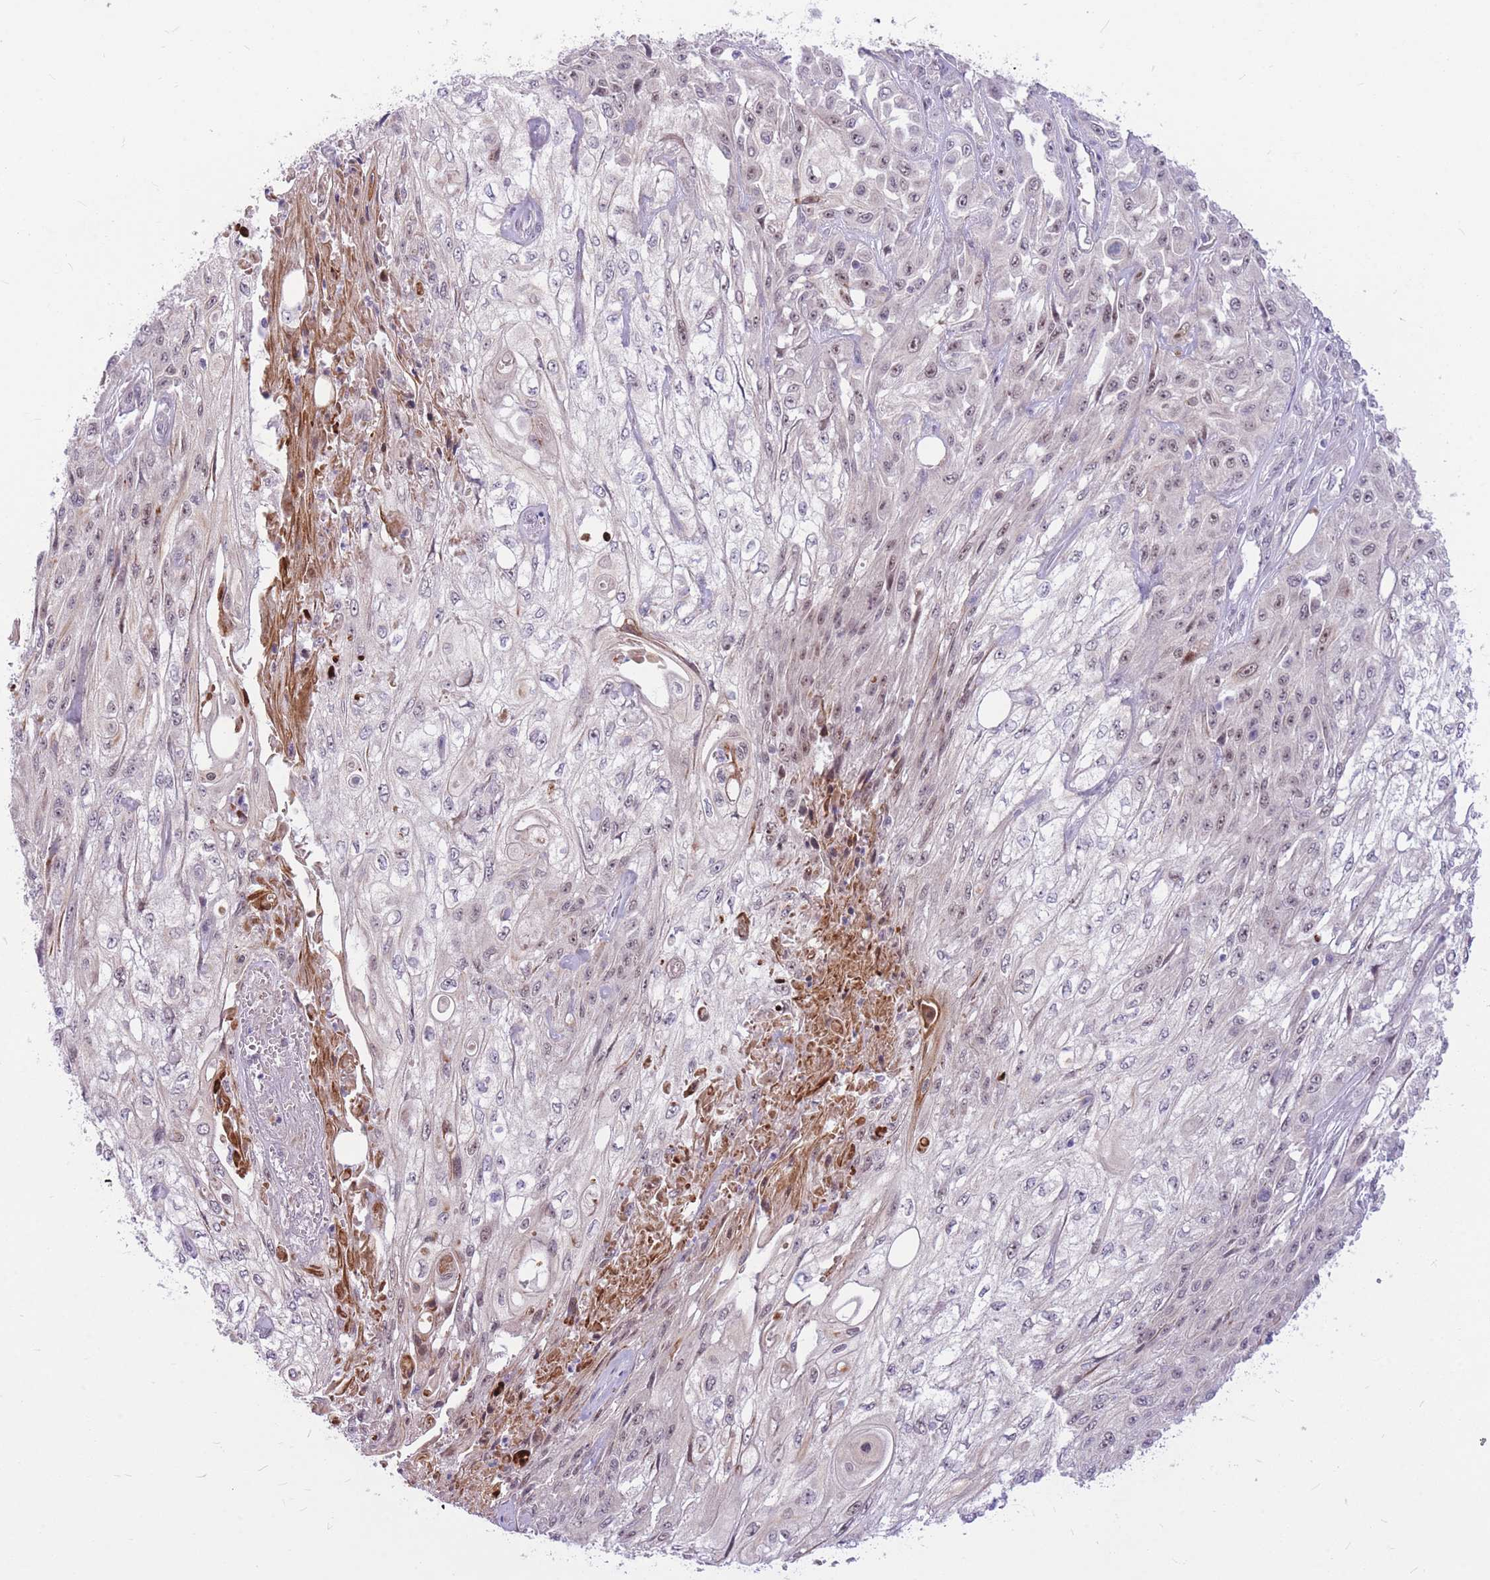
{"staining": {"intensity": "negative", "quantity": "none", "location": "none"}, "tissue": "skin cancer", "cell_type": "Tumor cells", "image_type": "cancer", "snomed": [{"axis": "morphology", "description": "Squamous cell carcinoma, NOS"}, {"axis": "morphology", "description": "Squamous cell carcinoma, metastatic, NOS"}, {"axis": "topography", "description": "Skin"}, {"axis": "topography", "description": "Lymph node"}], "caption": "This is an IHC histopathology image of human skin cancer (metastatic squamous cell carcinoma). There is no positivity in tumor cells.", "gene": "ERCC2", "patient": {"sex": "male", "age": 75}}